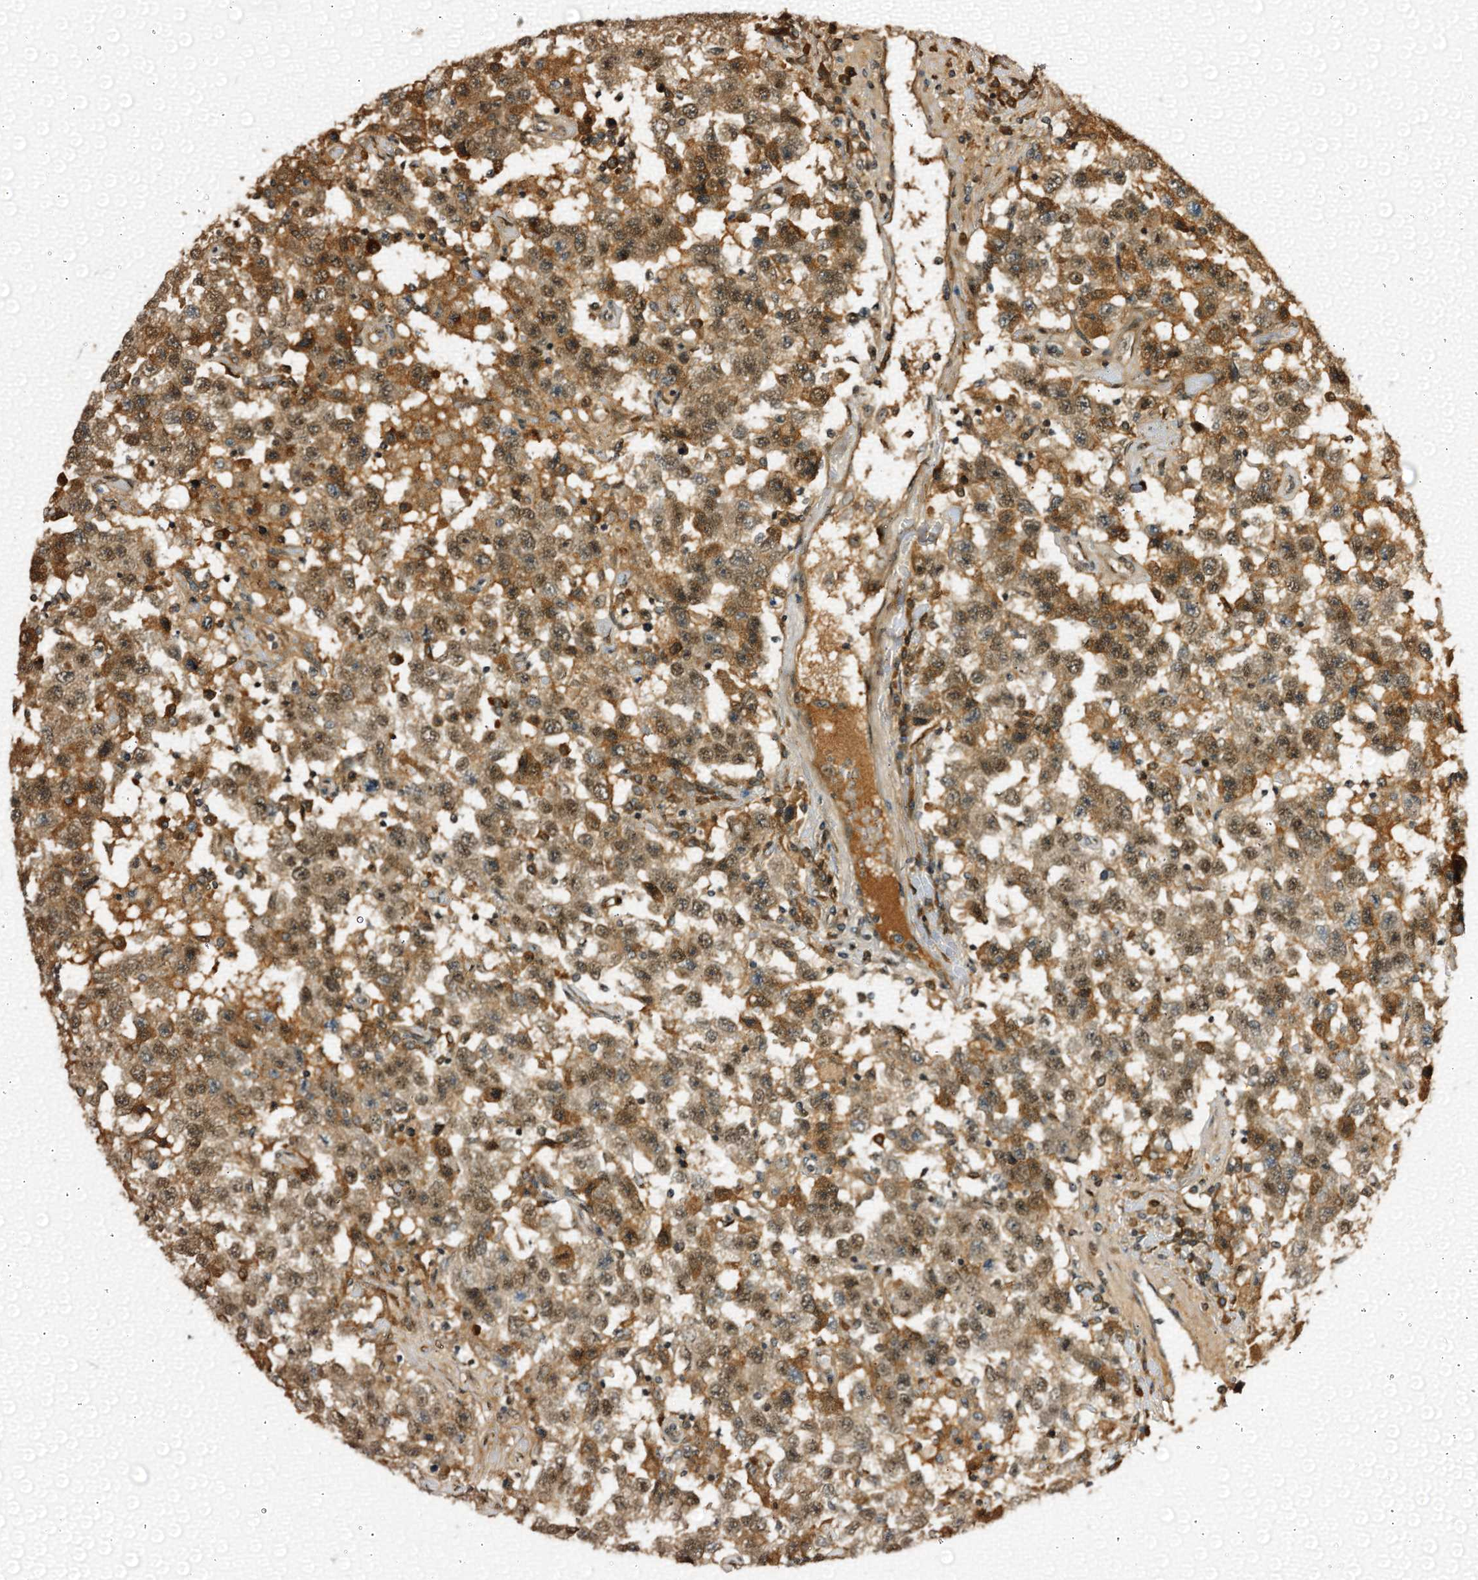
{"staining": {"intensity": "moderate", "quantity": ">75%", "location": "cytoplasmic/membranous,nuclear"}, "tissue": "testis cancer", "cell_type": "Tumor cells", "image_type": "cancer", "snomed": [{"axis": "morphology", "description": "Seminoma, NOS"}, {"axis": "topography", "description": "Testis"}], "caption": "Immunohistochemical staining of human testis seminoma demonstrates medium levels of moderate cytoplasmic/membranous and nuclear protein staining in about >75% of tumor cells.", "gene": "TRAPPC4", "patient": {"sex": "male", "age": 41}}